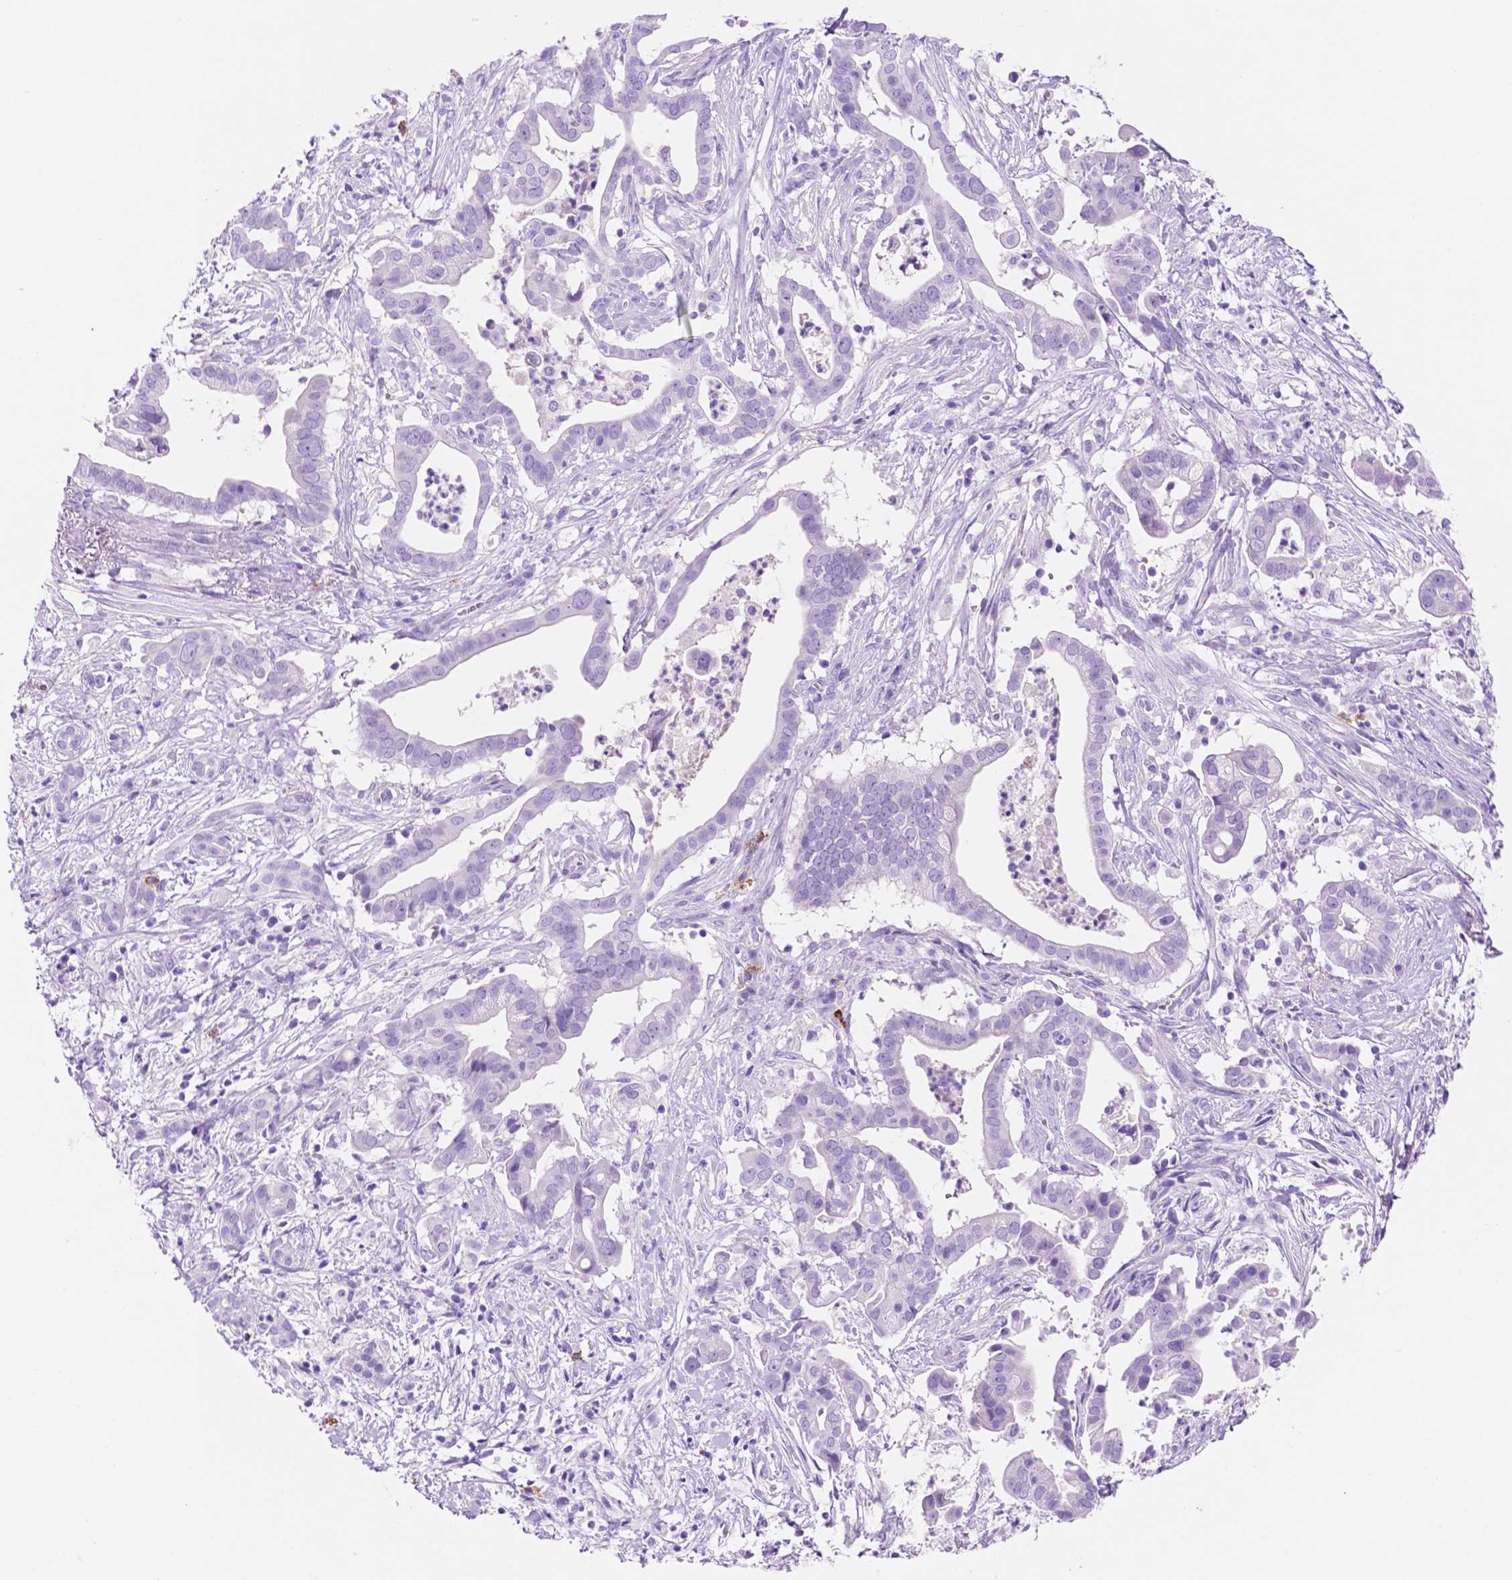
{"staining": {"intensity": "negative", "quantity": "none", "location": "none"}, "tissue": "pancreatic cancer", "cell_type": "Tumor cells", "image_type": "cancer", "snomed": [{"axis": "morphology", "description": "Adenocarcinoma, NOS"}, {"axis": "topography", "description": "Pancreas"}], "caption": "This is an immunohistochemistry (IHC) image of pancreatic cancer (adenocarcinoma). There is no staining in tumor cells.", "gene": "FOXB2", "patient": {"sex": "male", "age": 61}}